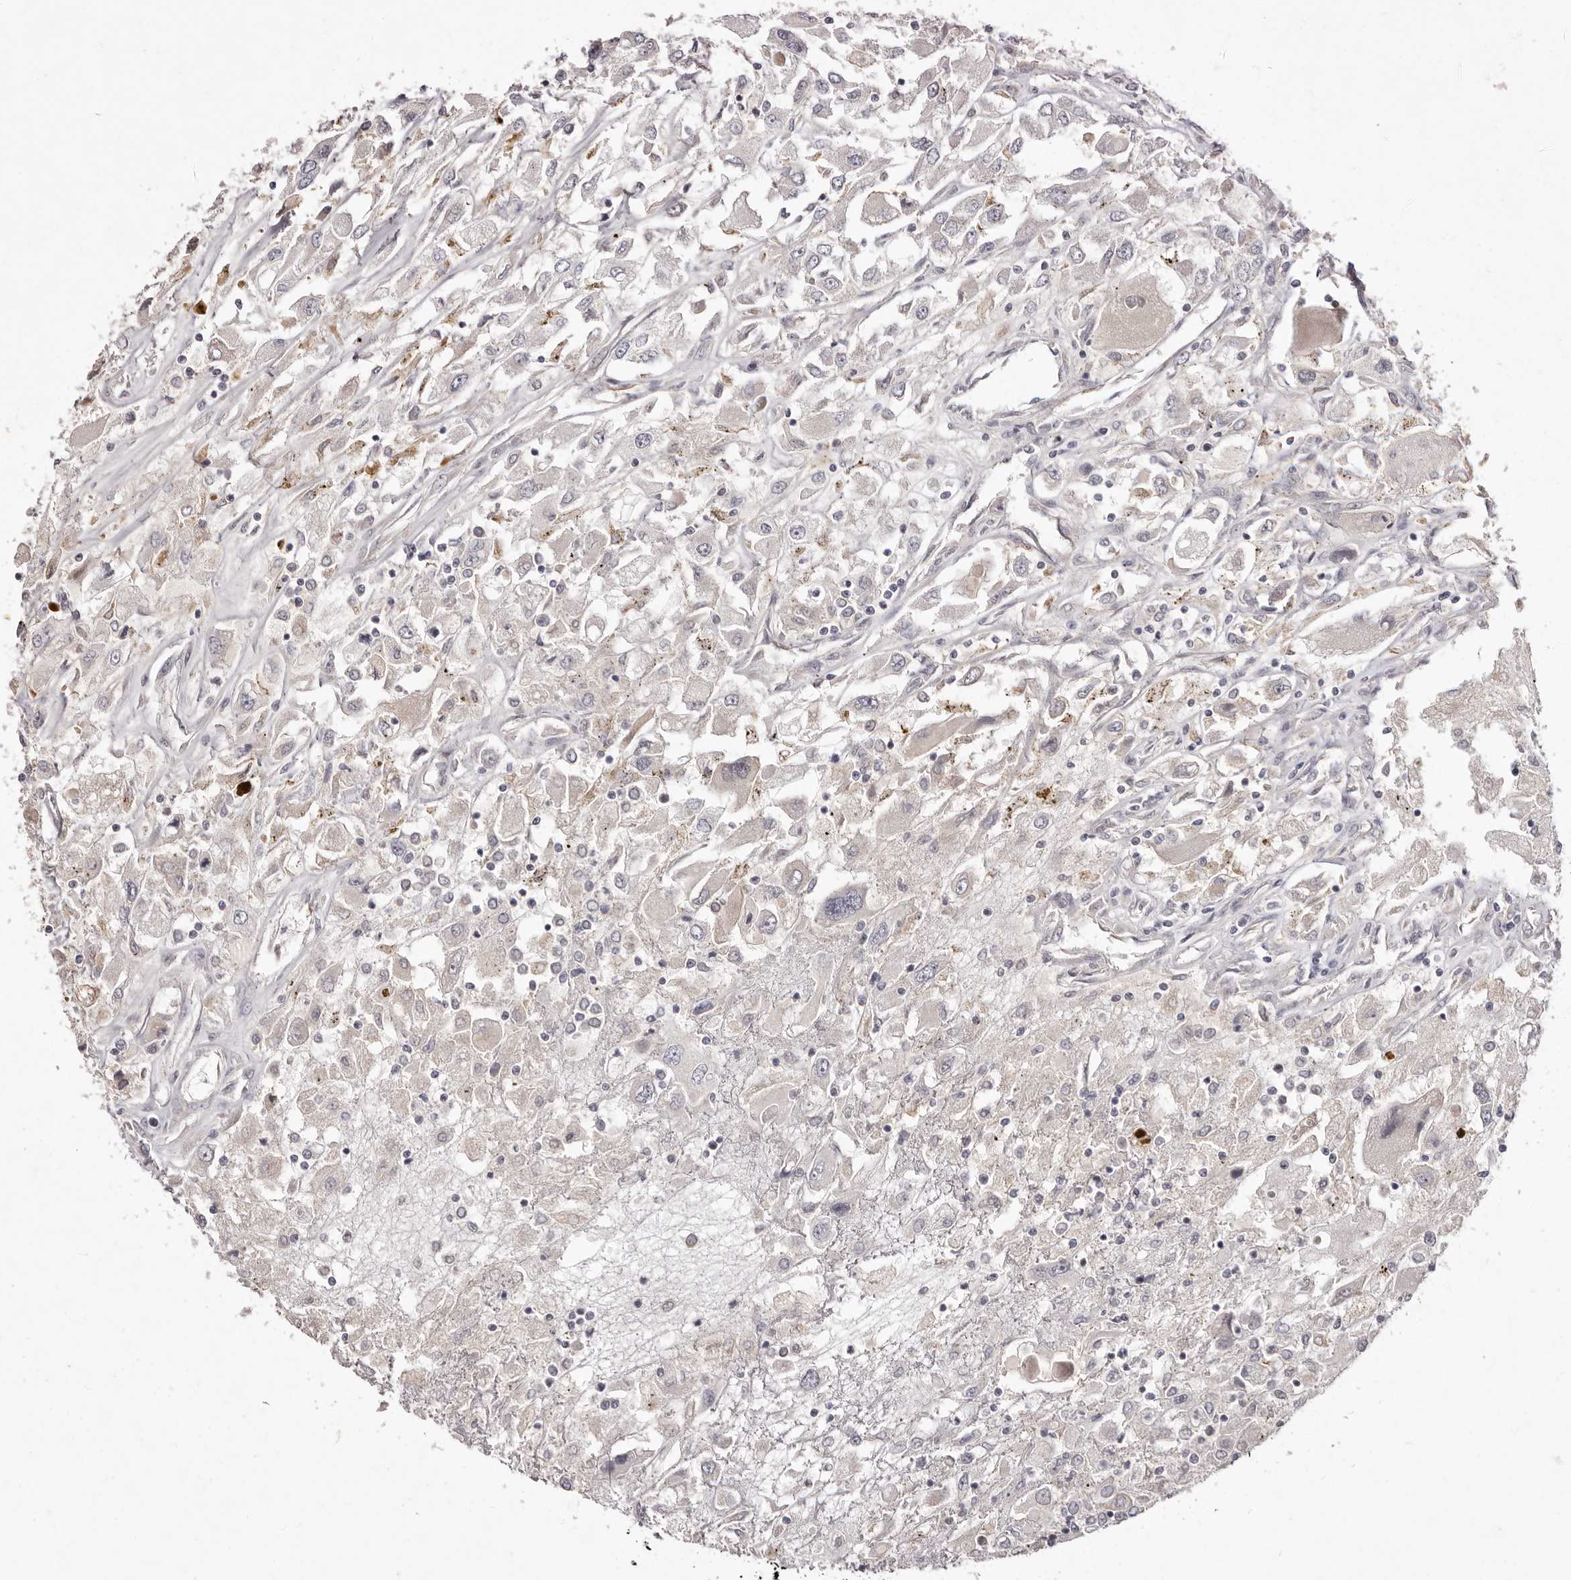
{"staining": {"intensity": "moderate", "quantity": "<25%", "location": "cytoplasmic/membranous"}, "tissue": "renal cancer", "cell_type": "Tumor cells", "image_type": "cancer", "snomed": [{"axis": "morphology", "description": "Adenocarcinoma, NOS"}, {"axis": "topography", "description": "Kidney"}], "caption": "Renal cancer stained with immunohistochemistry (IHC) demonstrates moderate cytoplasmic/membranous positivity in approximately <25% of tumor cells.", "gene": "GARNL3", "patient": {"sex": "female", "age": 52}}